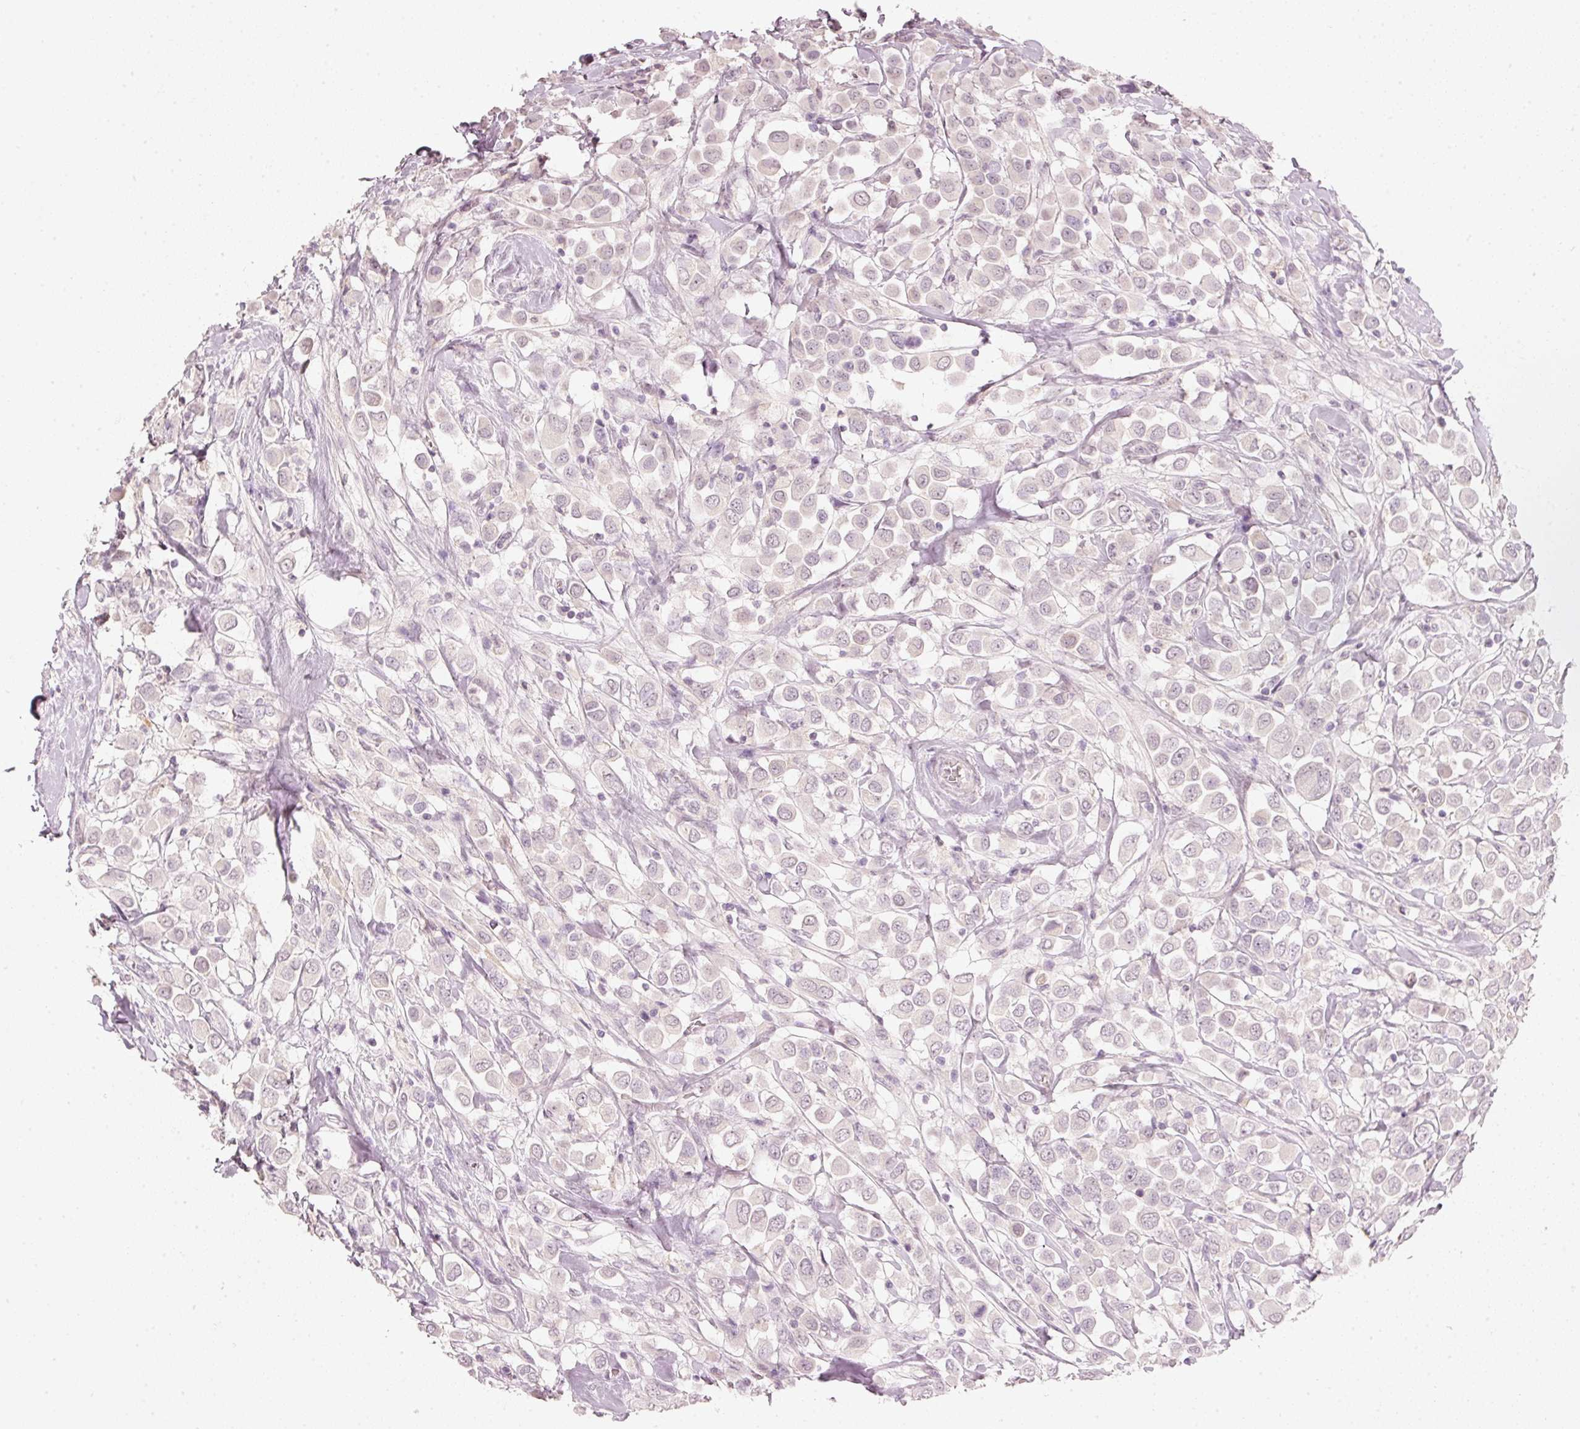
{"staining": {"intensity": "negative", "quantity": "none", "location": "none"}, "tissue": "breast cancer", "cell_type": "Tumor cells", "image_type": "cancer", "snomed": [{"axis": "morphology", "description": "Duct carcinoma"}, {"axis": "topography", "description": "Breast"}], "caption": "Immunohistochemistry (IHC) of human breast cancer (intraductal carcinoma) reveals no staining in tumor cells.", "gene": "STEAP1", "patient": {"sex": "female", "age": 61}}